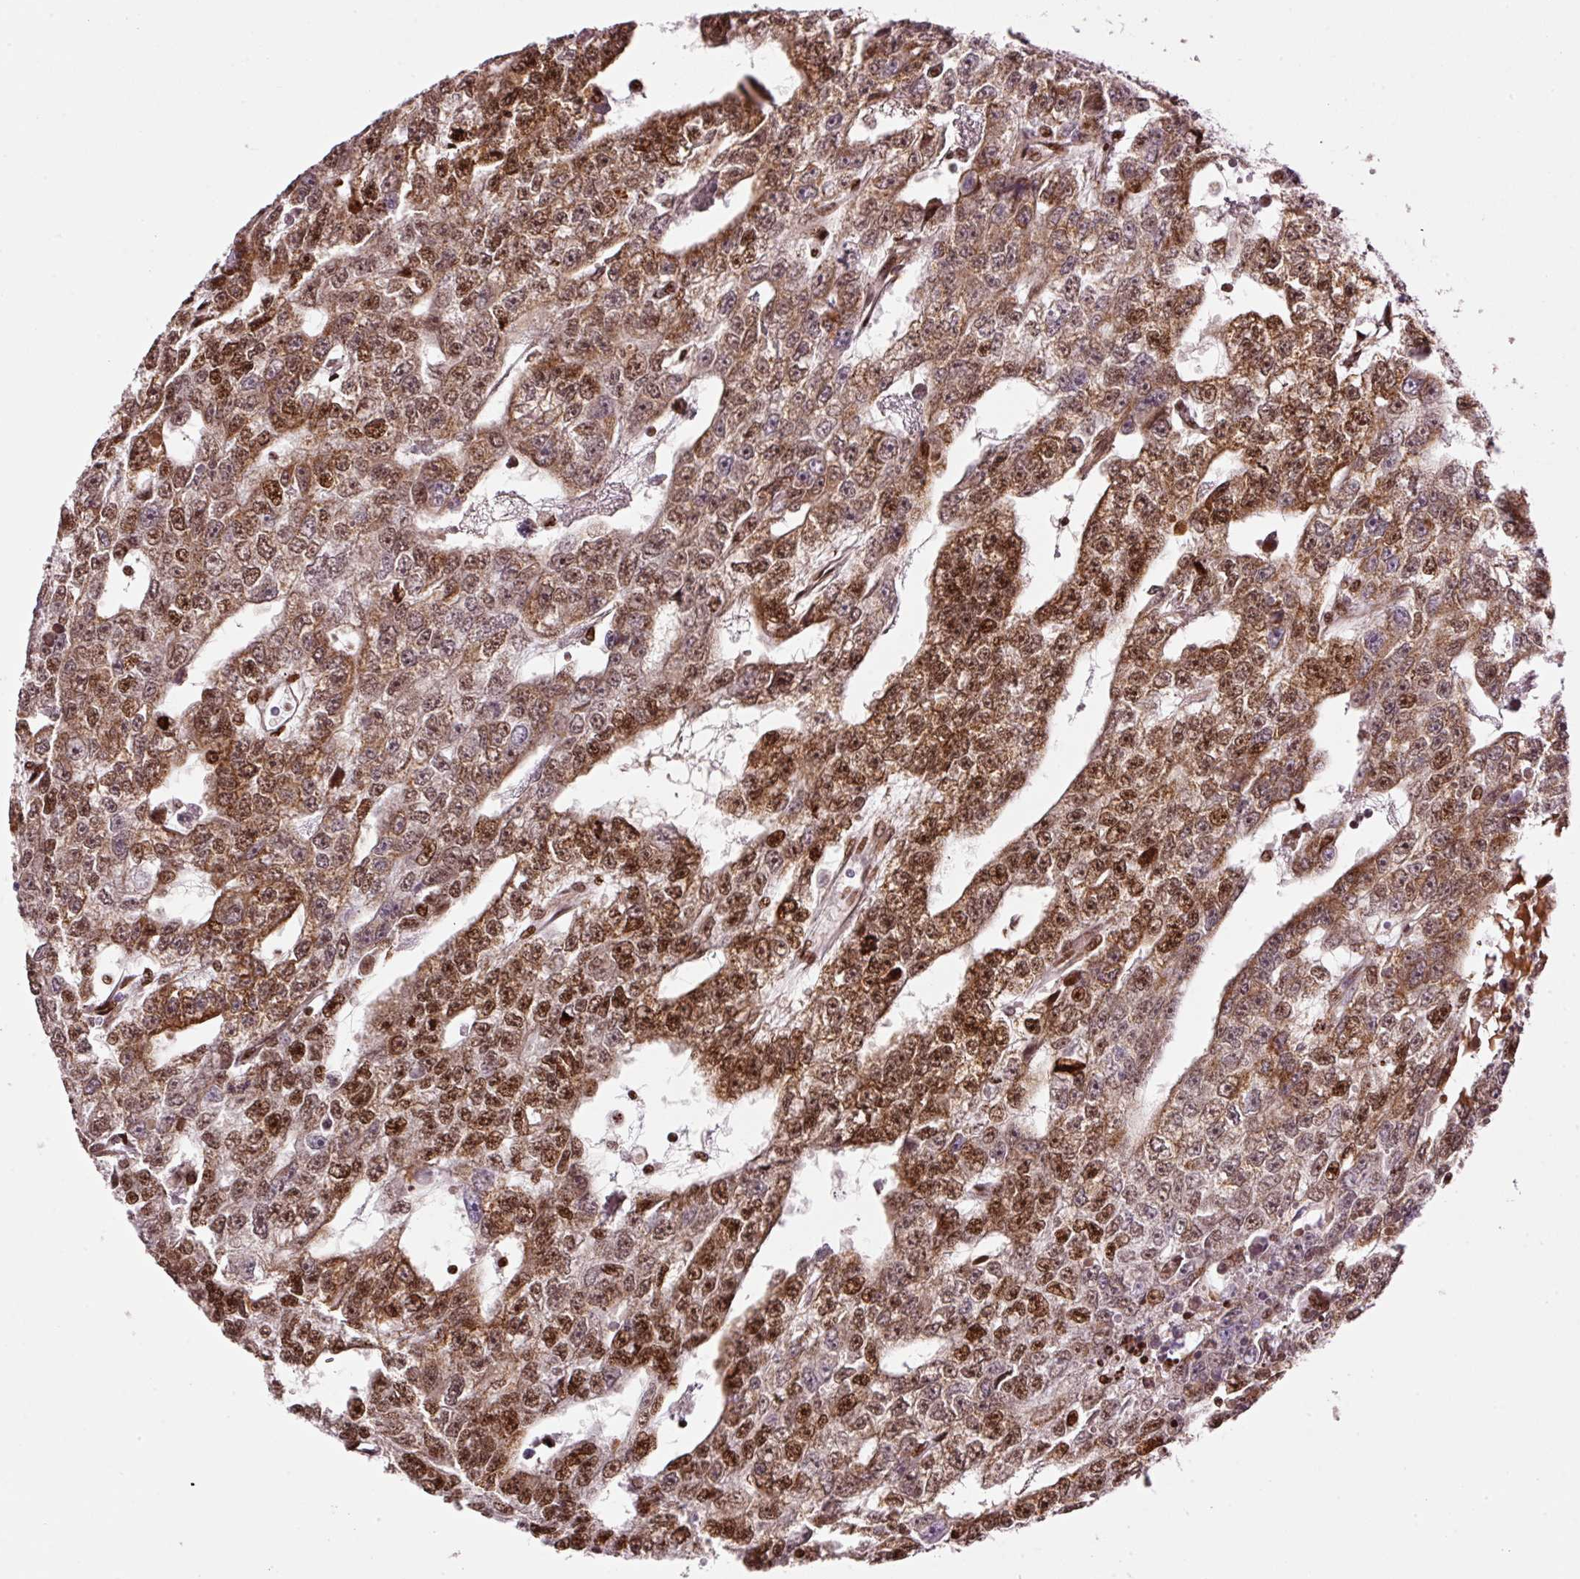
{"staining": {"intensity": "moderate", "quantity": ">75%", "location": "cytoplasmic/membranous,nuclear"}, "tissue": "testis cancer", "cell_type": "Tumor cells", "image_type": "cancer", "snomed": [{"axis": "morphology", "description": "Carcinoma, Embryonal, NOS"}, {"axis": "topography", "description": "Testis"}], "caption": "Immunohistochemistry (IHC) photomicrograph of neoplastic tissue: human testis cancer (embryonal carcinoma) stained using IHC displays medium levels of moderate protein expression localized specifically in the cytoplasmic/membranous and nuclear of tumor cells, appearing as a cytoplasmic/membranous and nuclear brown color.", "gene": "TMEM8B", "patient": {"sex": "male", "age": 20}}